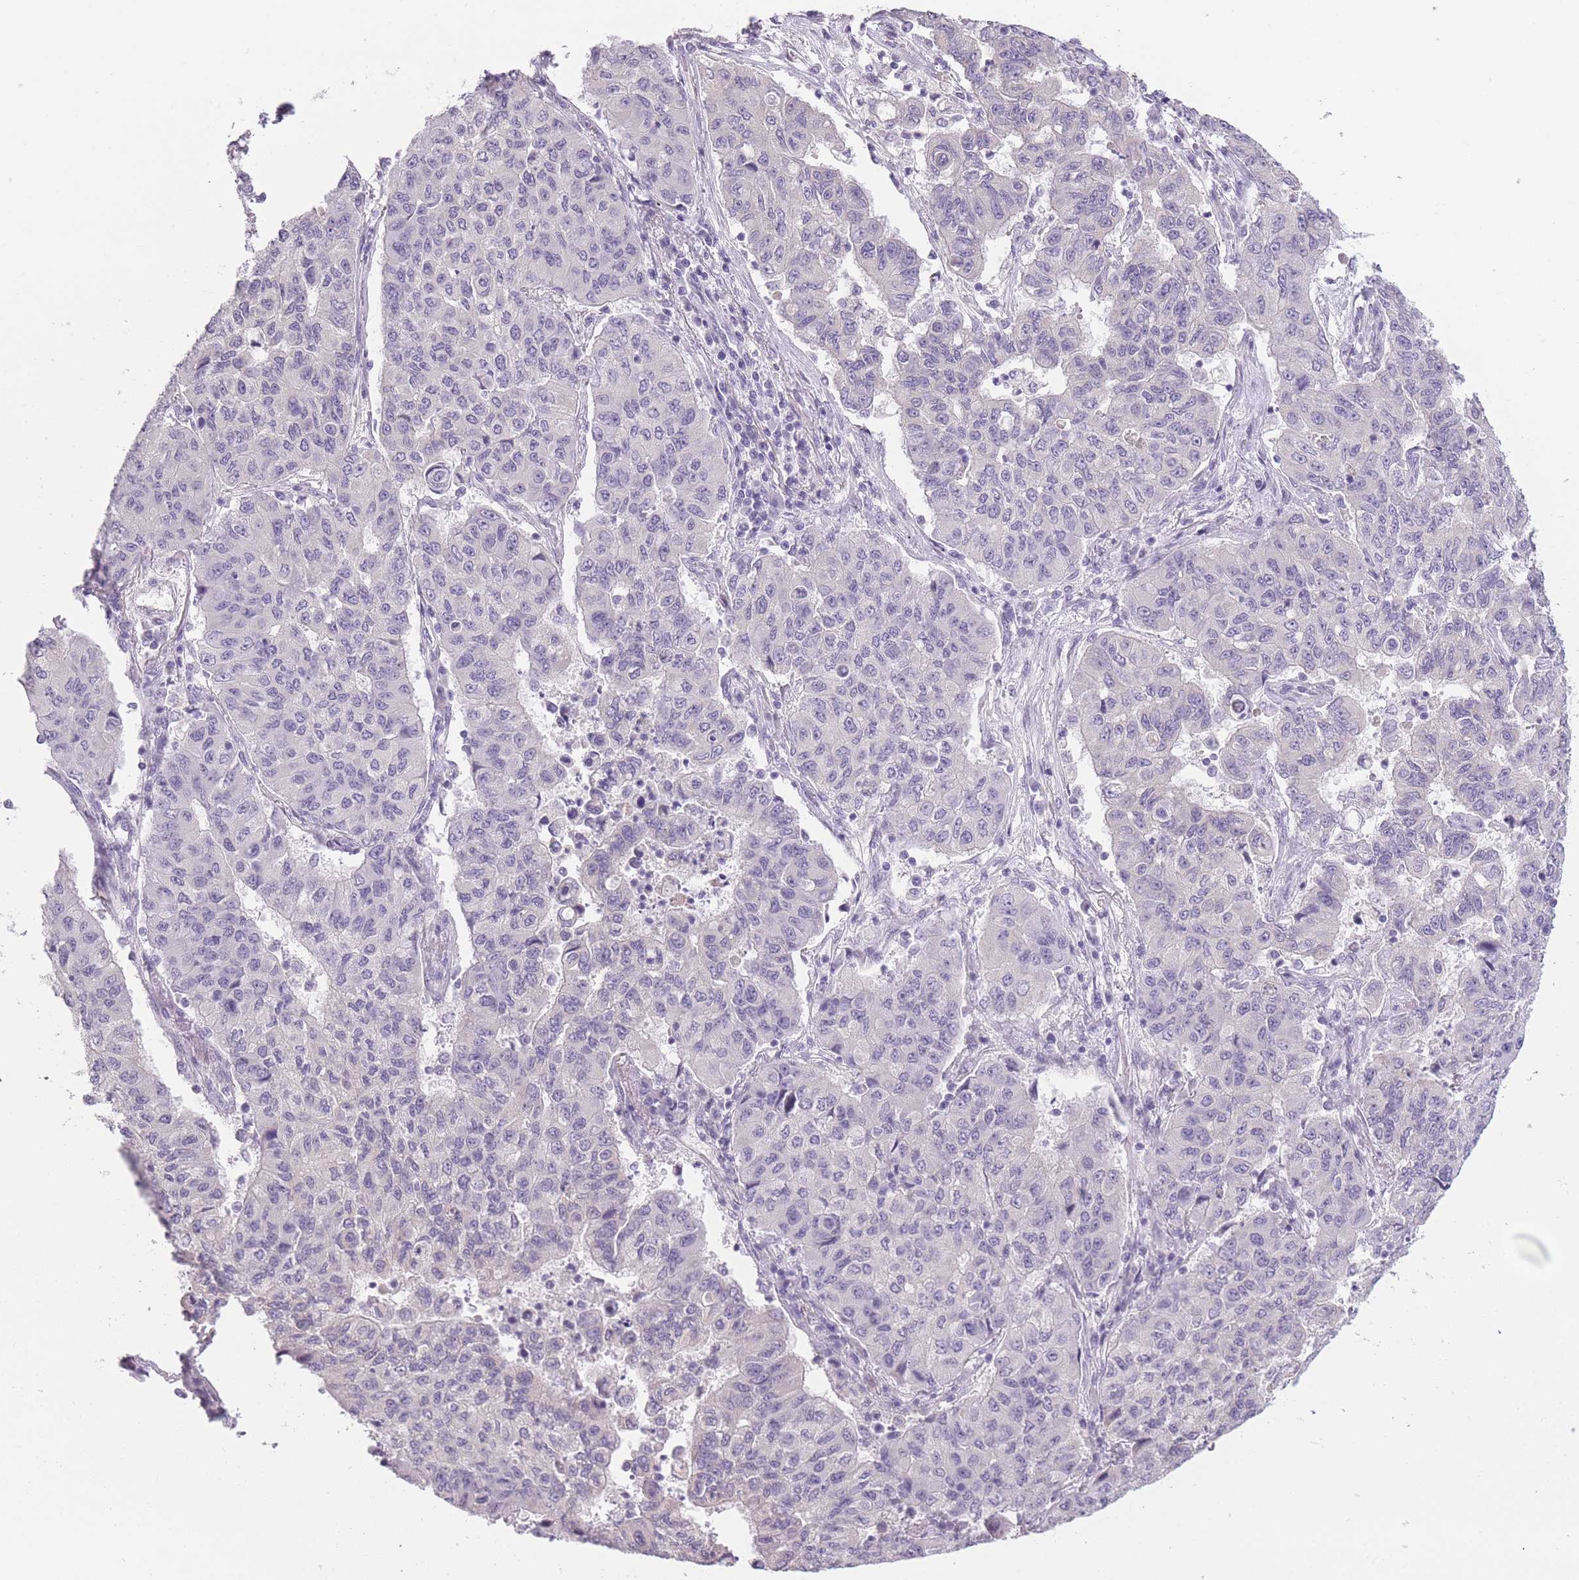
{"staining": {"intensity": "negative", "quantity": "none", "location": "none"}, "tissue": "lung cancer", "cell_type": "Tumor cells", "image_type": "cancer", "snomed": [{"axis": "morphology", "description": "Squamous cell carcinoma, NOS"}, {"axis": "topography", "description": "Lung"}], "caption": "Tumor cells show no significant protein expression in lung squamous cell carcinoma.", "gene": "TMEM236", "patient": {"sex": "male", "age": 74}}